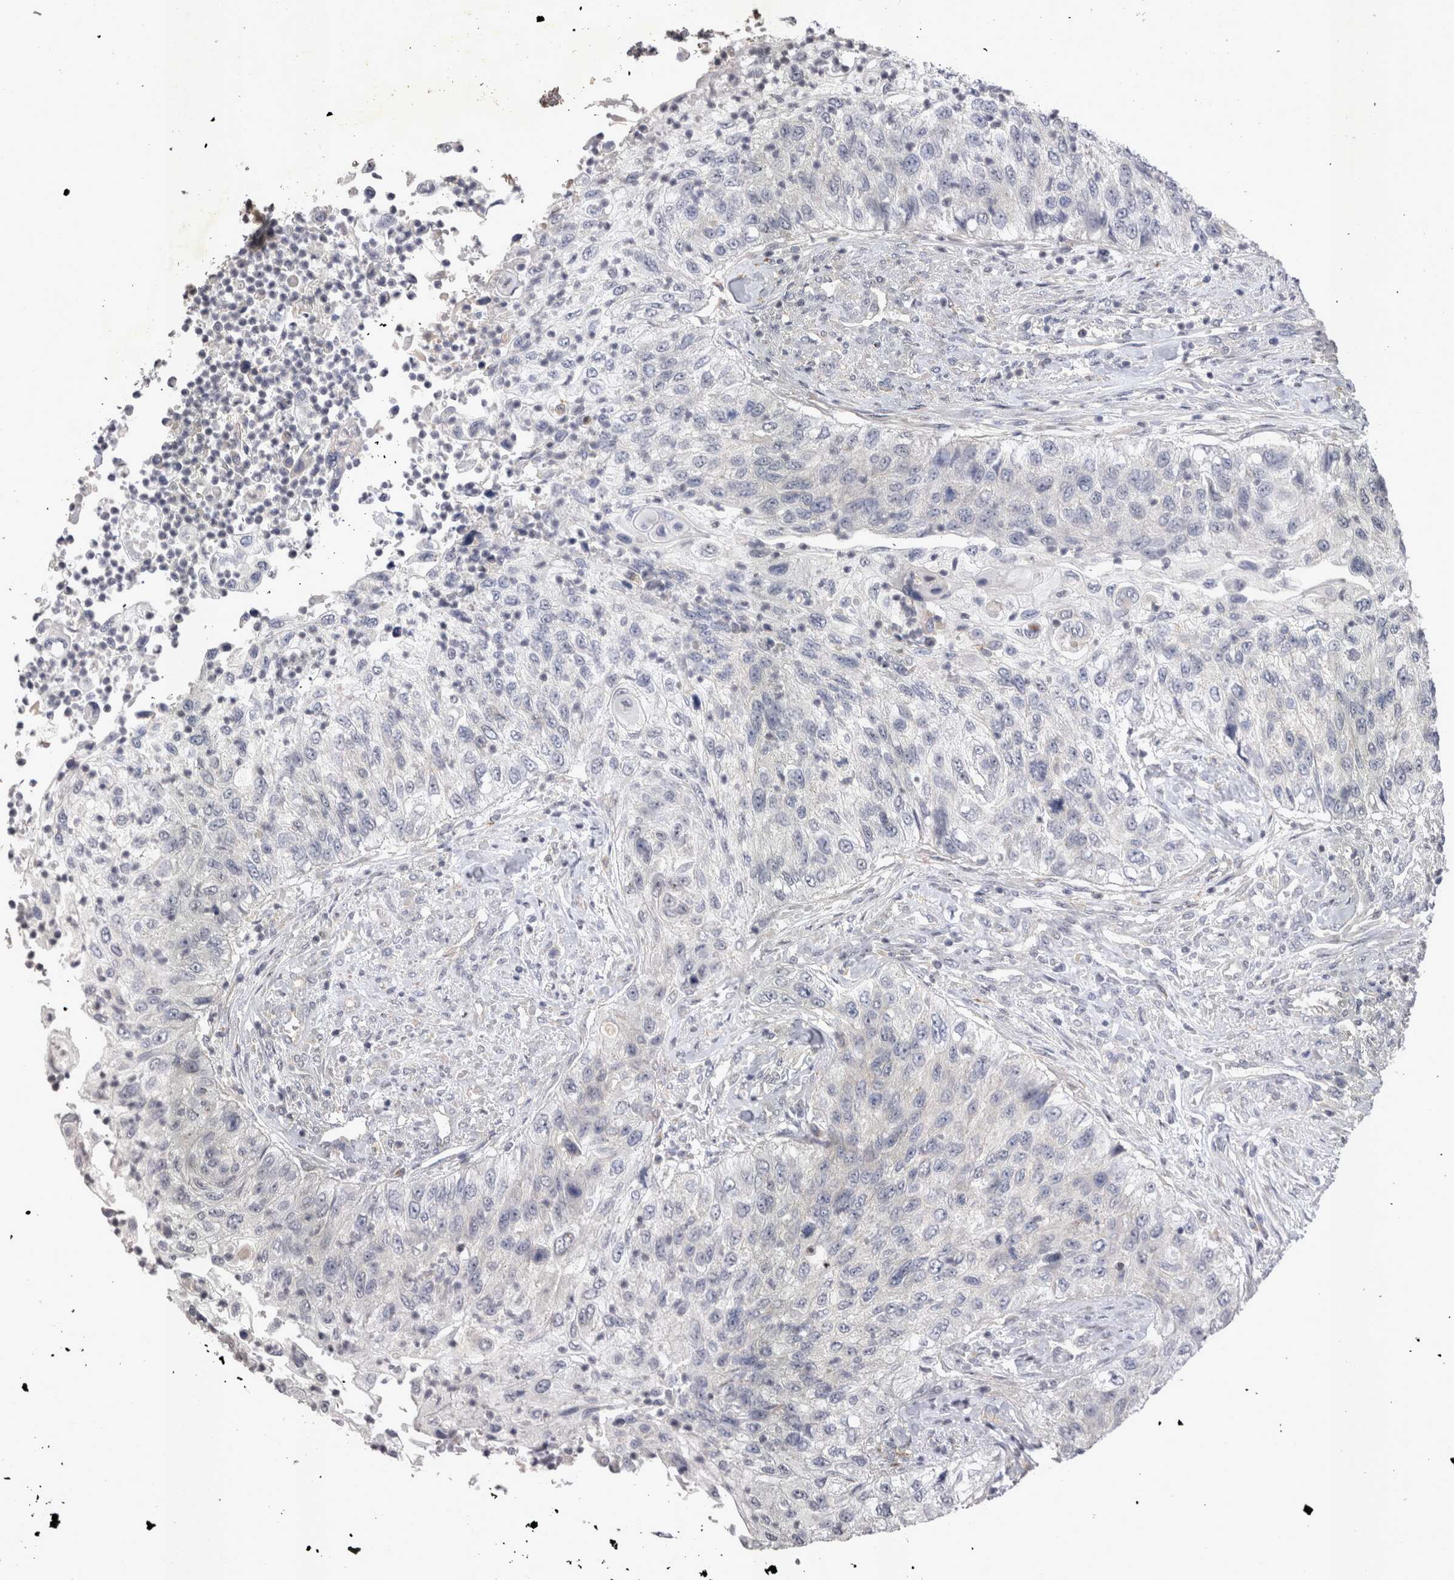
{"staining": {"intensity": "negative", "quantity": "none", "location": "none"}, "tissue": "urothelial cancer", "cell_type": "Tumor cells", "image_type": "cancer", "snomed": [{"axis": "morphology", "description": "Urothelial carcinoma, High grade"}, {"axis": "topography", "description": "Urinary bladder"}], "caption": "This image is of urothelial cancer stained with IHC to label a protein in brown with the nuclei are counter-stained blue. There is no expression in tumor cells. (Immunohistochemistry, brightfield microscopy, high magnification).", "gene": "CTBS", "patient": {"sex": "female", "age": 60}}